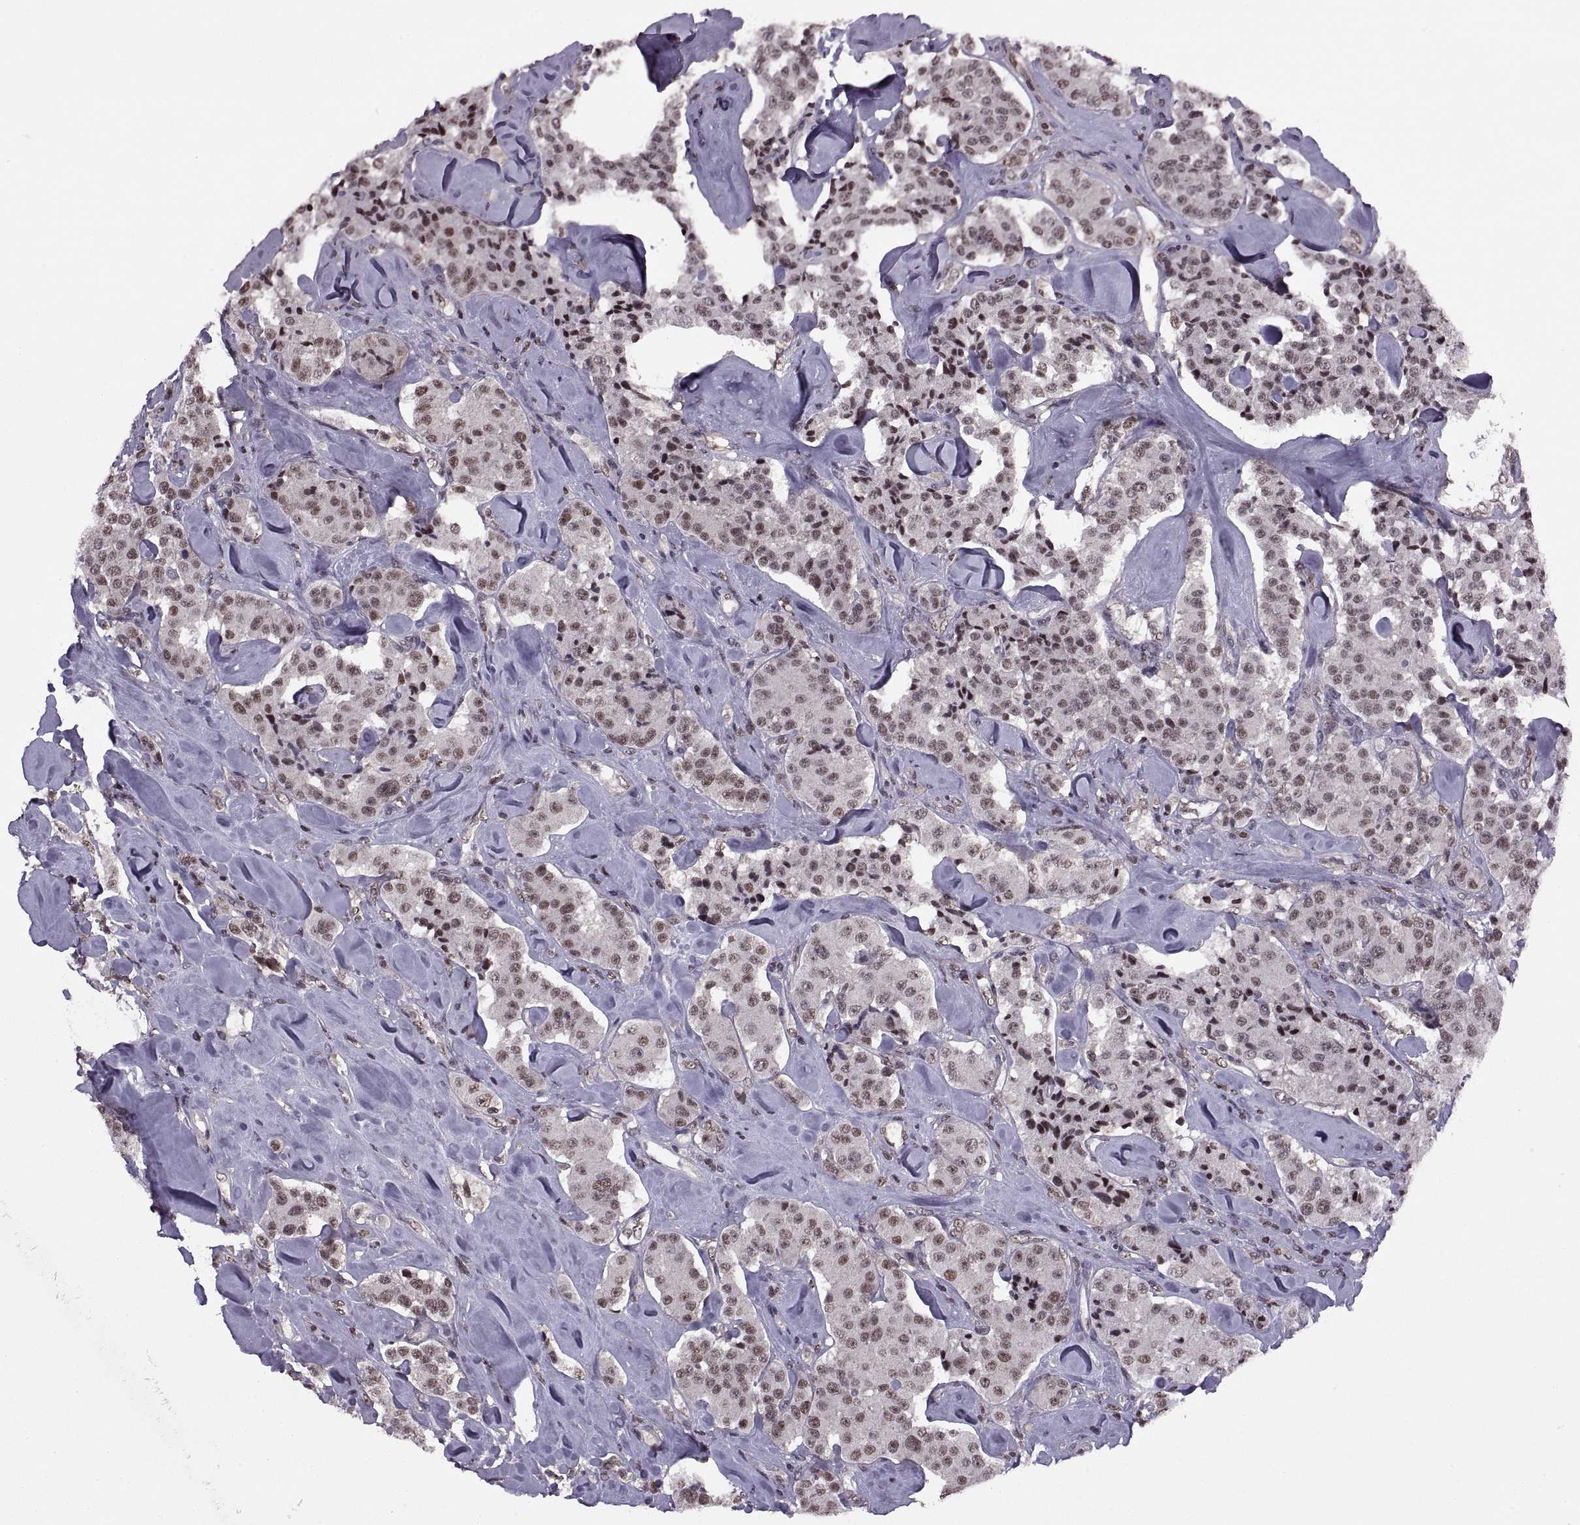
{"staining": {"intensity": "moderate", "quantity": "<25%", "location": "nuclear"}, "tissue": "carcinoid", "cell_type": "Tumor cells", "image_type": "cancer", "snomed": [{"axis": "morphology", "description": "Carcinoid, malignant, NOS"}, {"axis": "topography", "description": "Pancreas"}], "caption": "Immunohistochemistry (IHC) photomicrograph of carcinoid (malignant) stained for a protein (brown), which reveals low levels of moderate nuclear expression in about <25% of tumor cells.", "gene": "INTS3", "patient": {"sex": "male", "age": 41}}